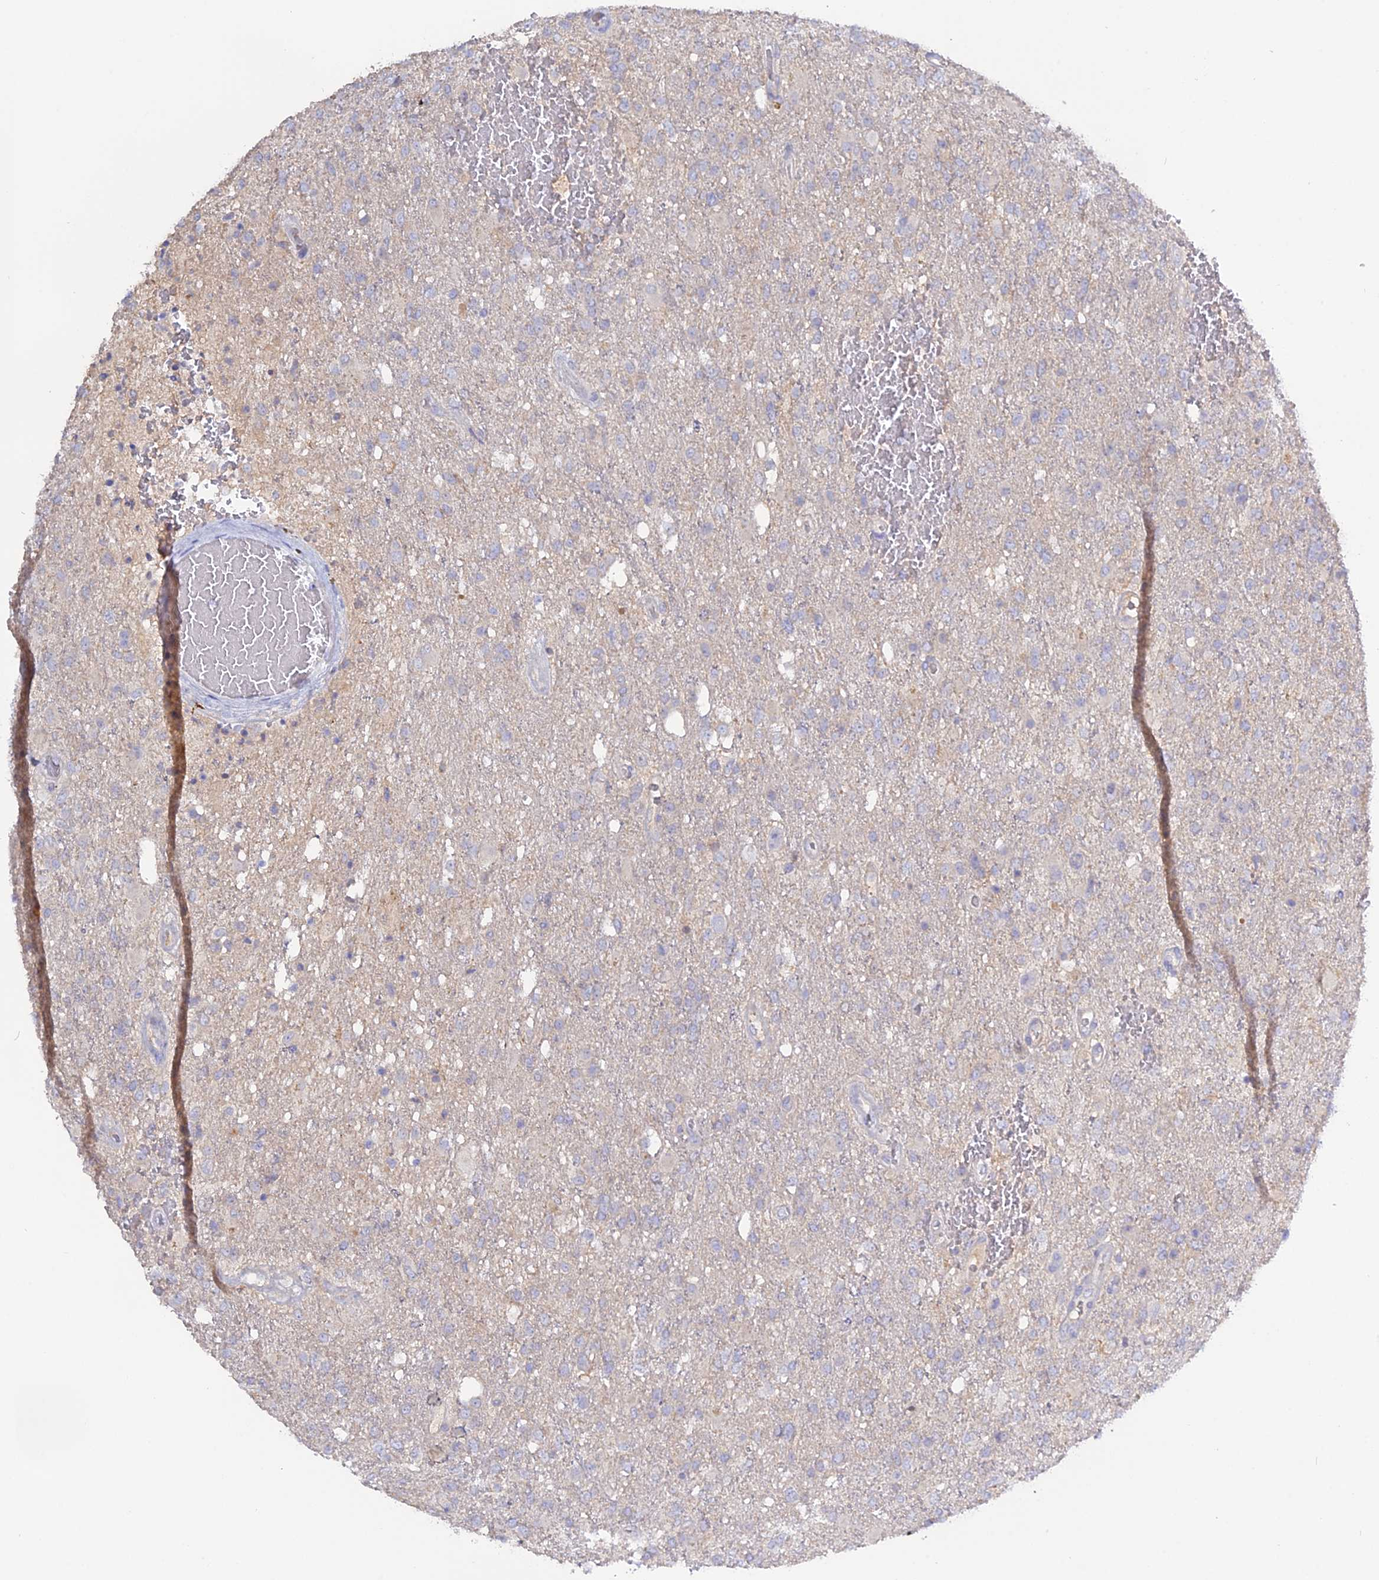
{"staining": {"intensity": "negative", "quantity": "none", "location": "none"}, "tissue": "glioma", "cell_type": "Tumor cells", "image_type": "cancer", "snomed": [{"axis": "morphology", "description": "Glioma, malignant, High grade"}, {"axis": "topography", "description": "Brain"}], "caption": "There is no significant staining in tumor cells of malignant glioma (high-grade). (DAB (3,3'-diaminobenzidine) immunohistochemistry visualized using brightfield microscopy, high magnification).", "gene": "ADGRA1", "patient": {"sex": "female", "age": 74}}